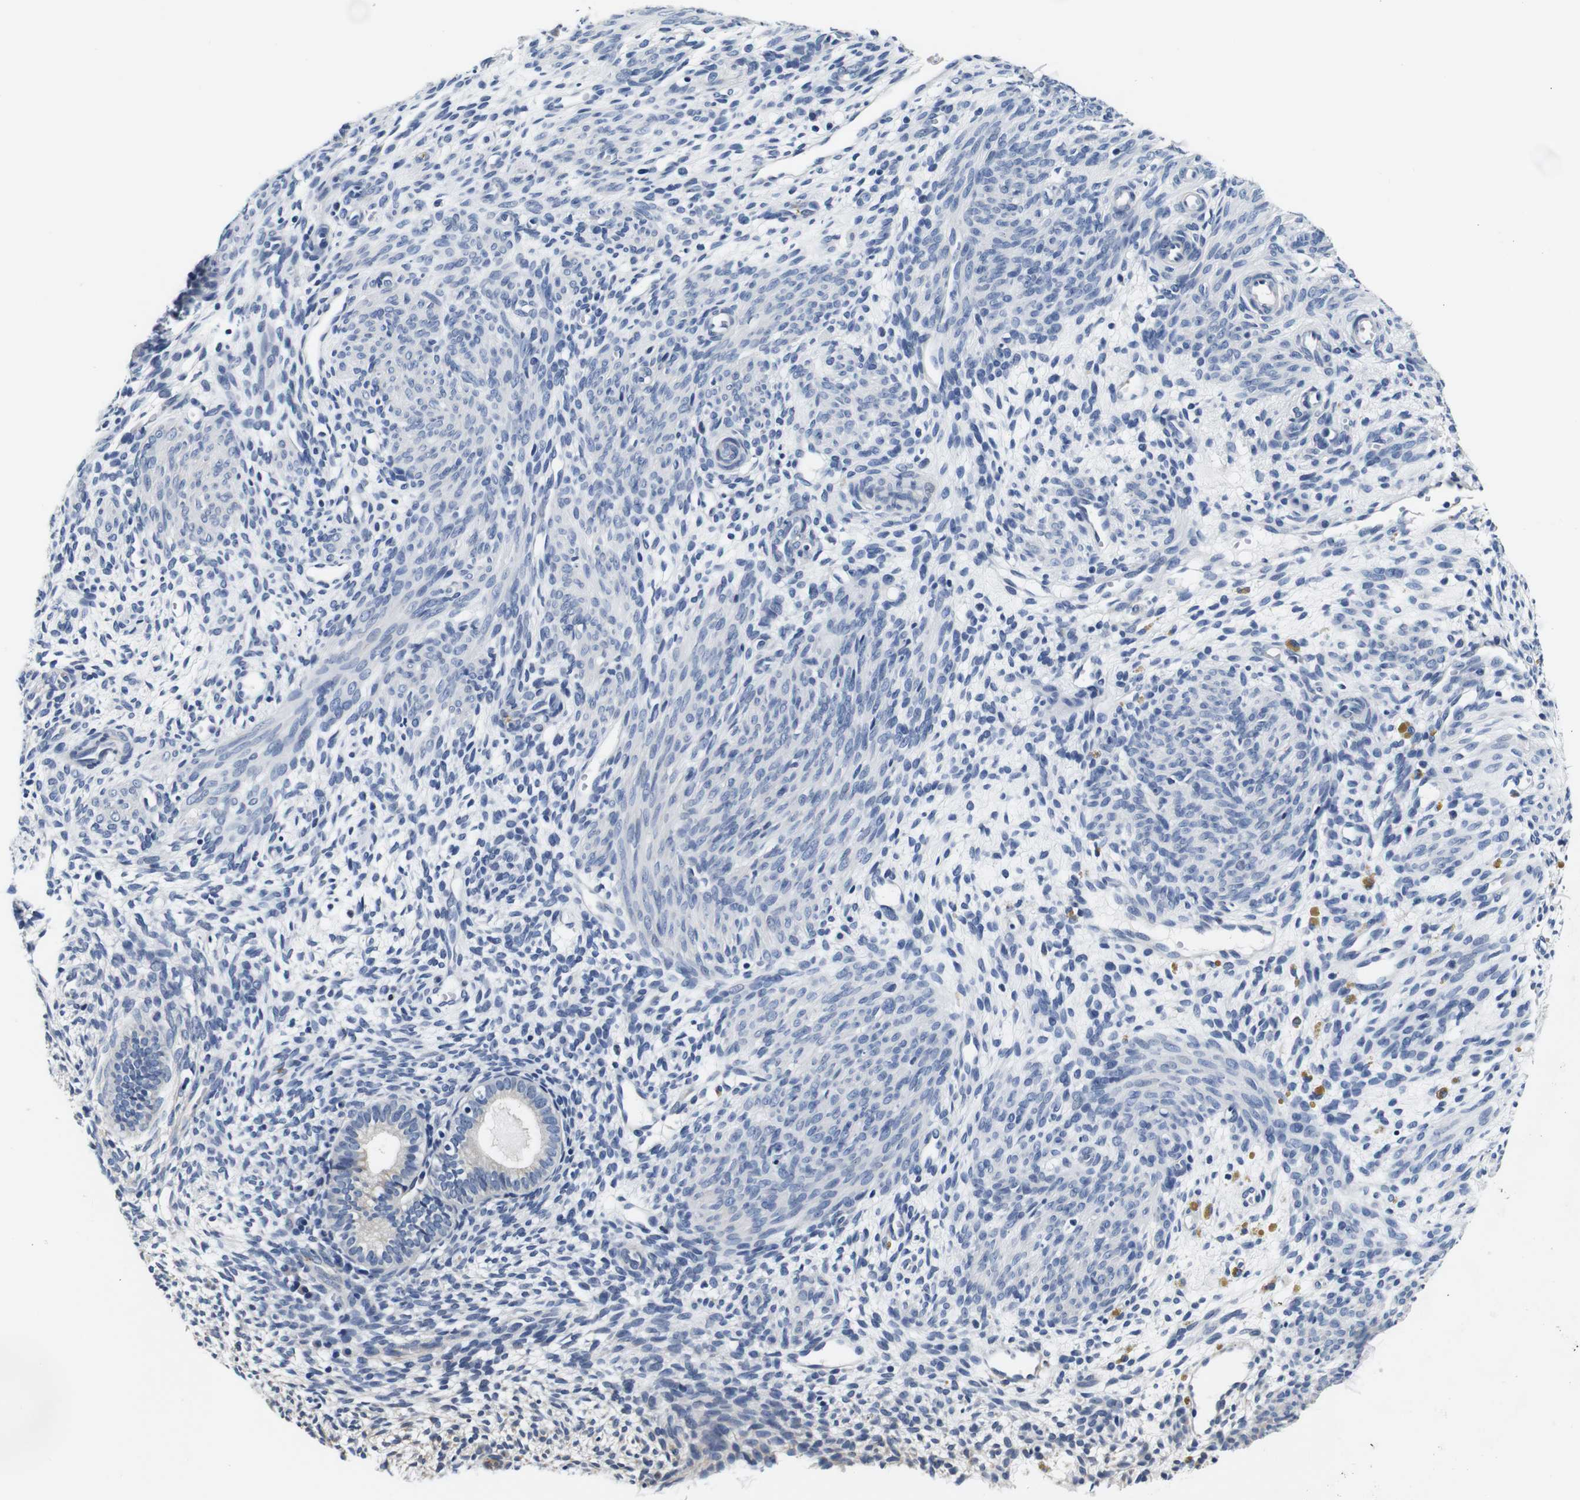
{"staining": {"intensity": "negative", "quantity": "none", "location": "none"}, "tissue": "endometrium", "cell_type": "Cells in endometrial stroma", "image_type": "normal", "snomed": [{"axis": "morphology", "description": "Normal tissue, NOS"}, {"axis": "morphology", "description": "Adenocarcinoma, NOS"}, {"axis": "topography", "description": "Endometrium"}, {"axis": "topography", "description": "Ovary"}], "caption": "Image shows no significant protein staining in cells in endometrial stroma of benign endometrium.", "gene": "GP1BA", "patient": {"sex": "female", "age": 68}}